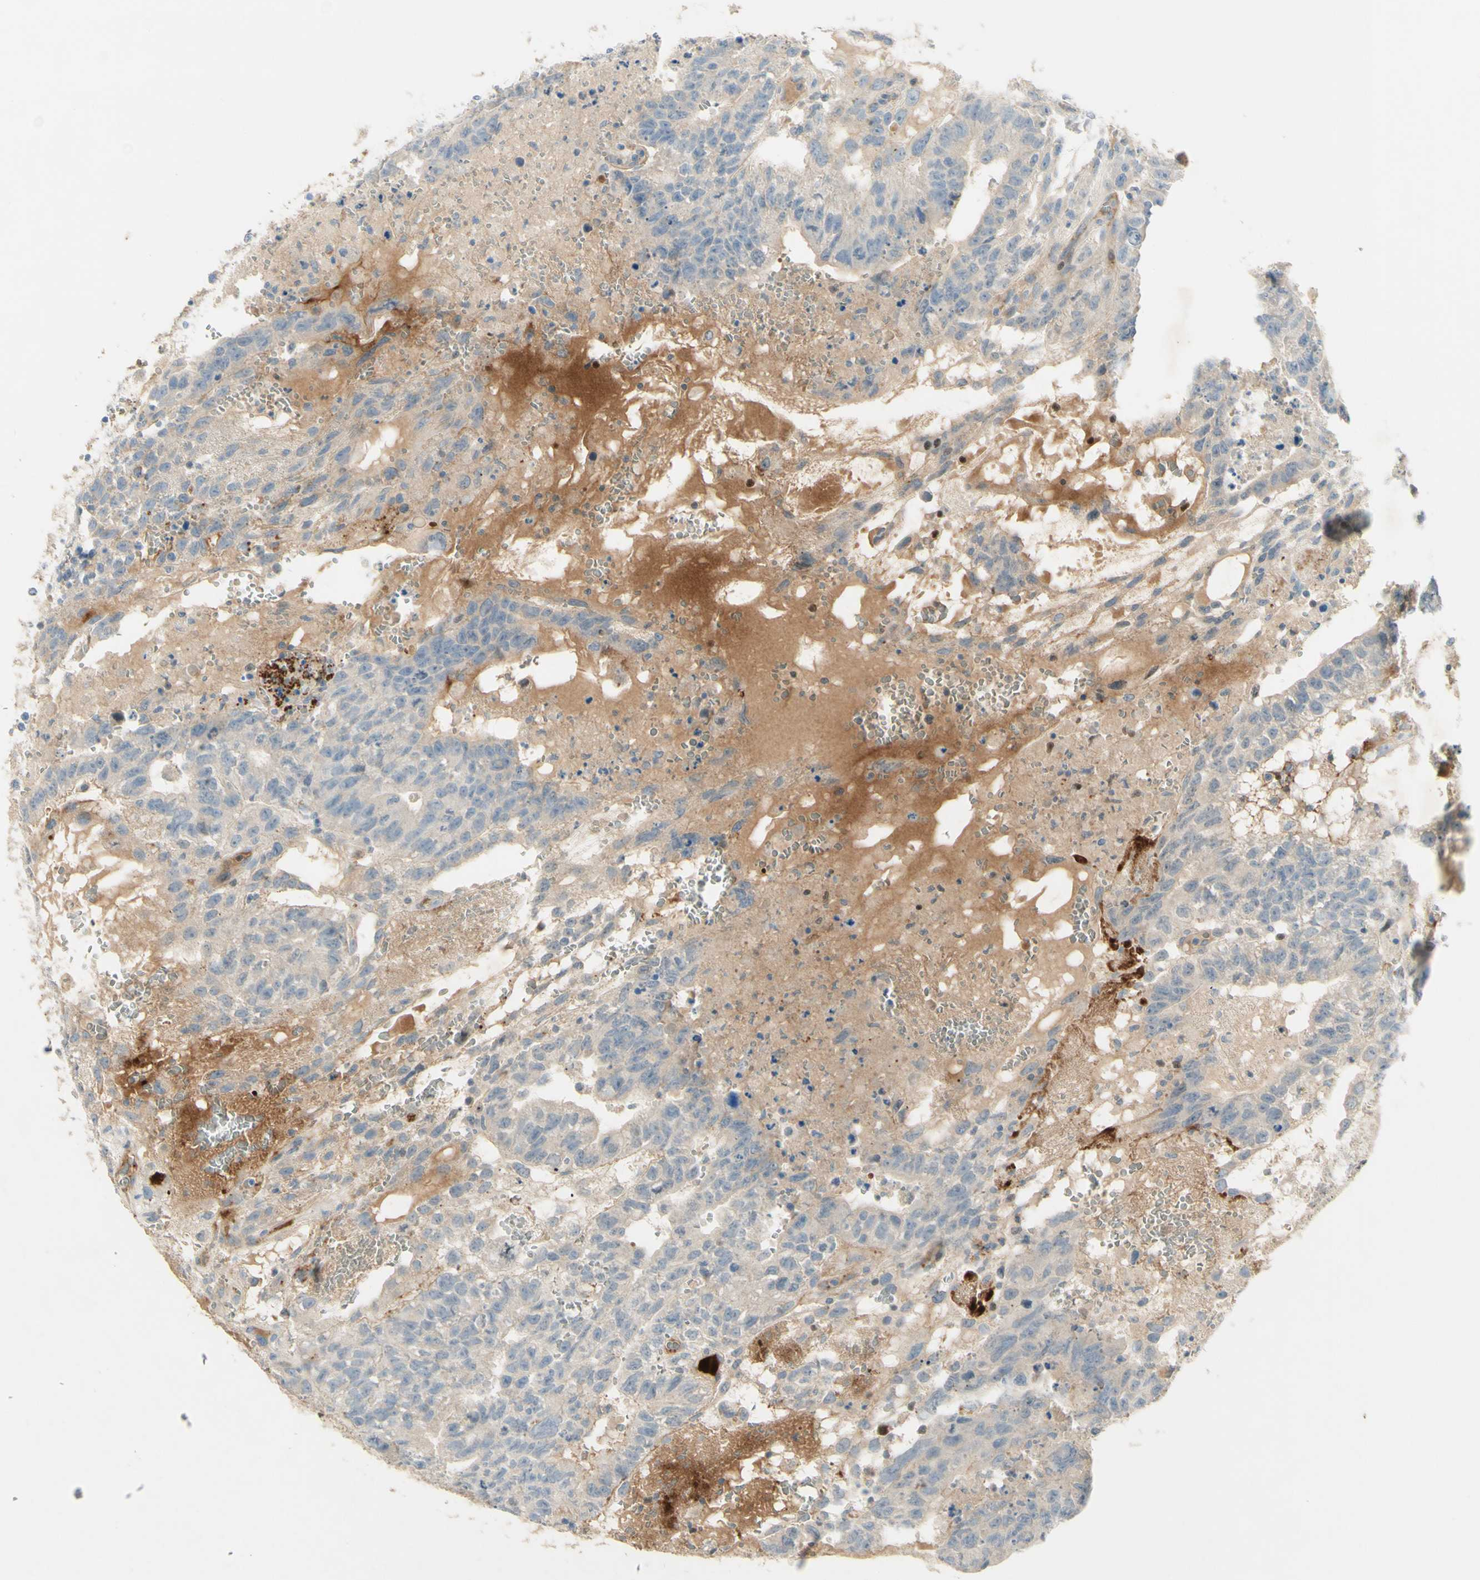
{"staining": {"intensity": "weak", "quantity": "<25%", "location": "cytoplasmic/membranous"}, "tissue": "testis cancer", "cell_type": "Tumor cells", "image_type": "cancer", "snomed": [{"axis": "morphology", "description": "Seminoma, NOS"}, {"axis": "morphology", "description": "Carcinoma, Embryonal, NOS"}, {"axis": "topography", "description": "Testis"}], "caption": "Immunohistochemistry of testis cancer (seminoma) displays no staining in tumor cells.", "gene": "GAN", "patient": {"sex": "male", "age": 52}}